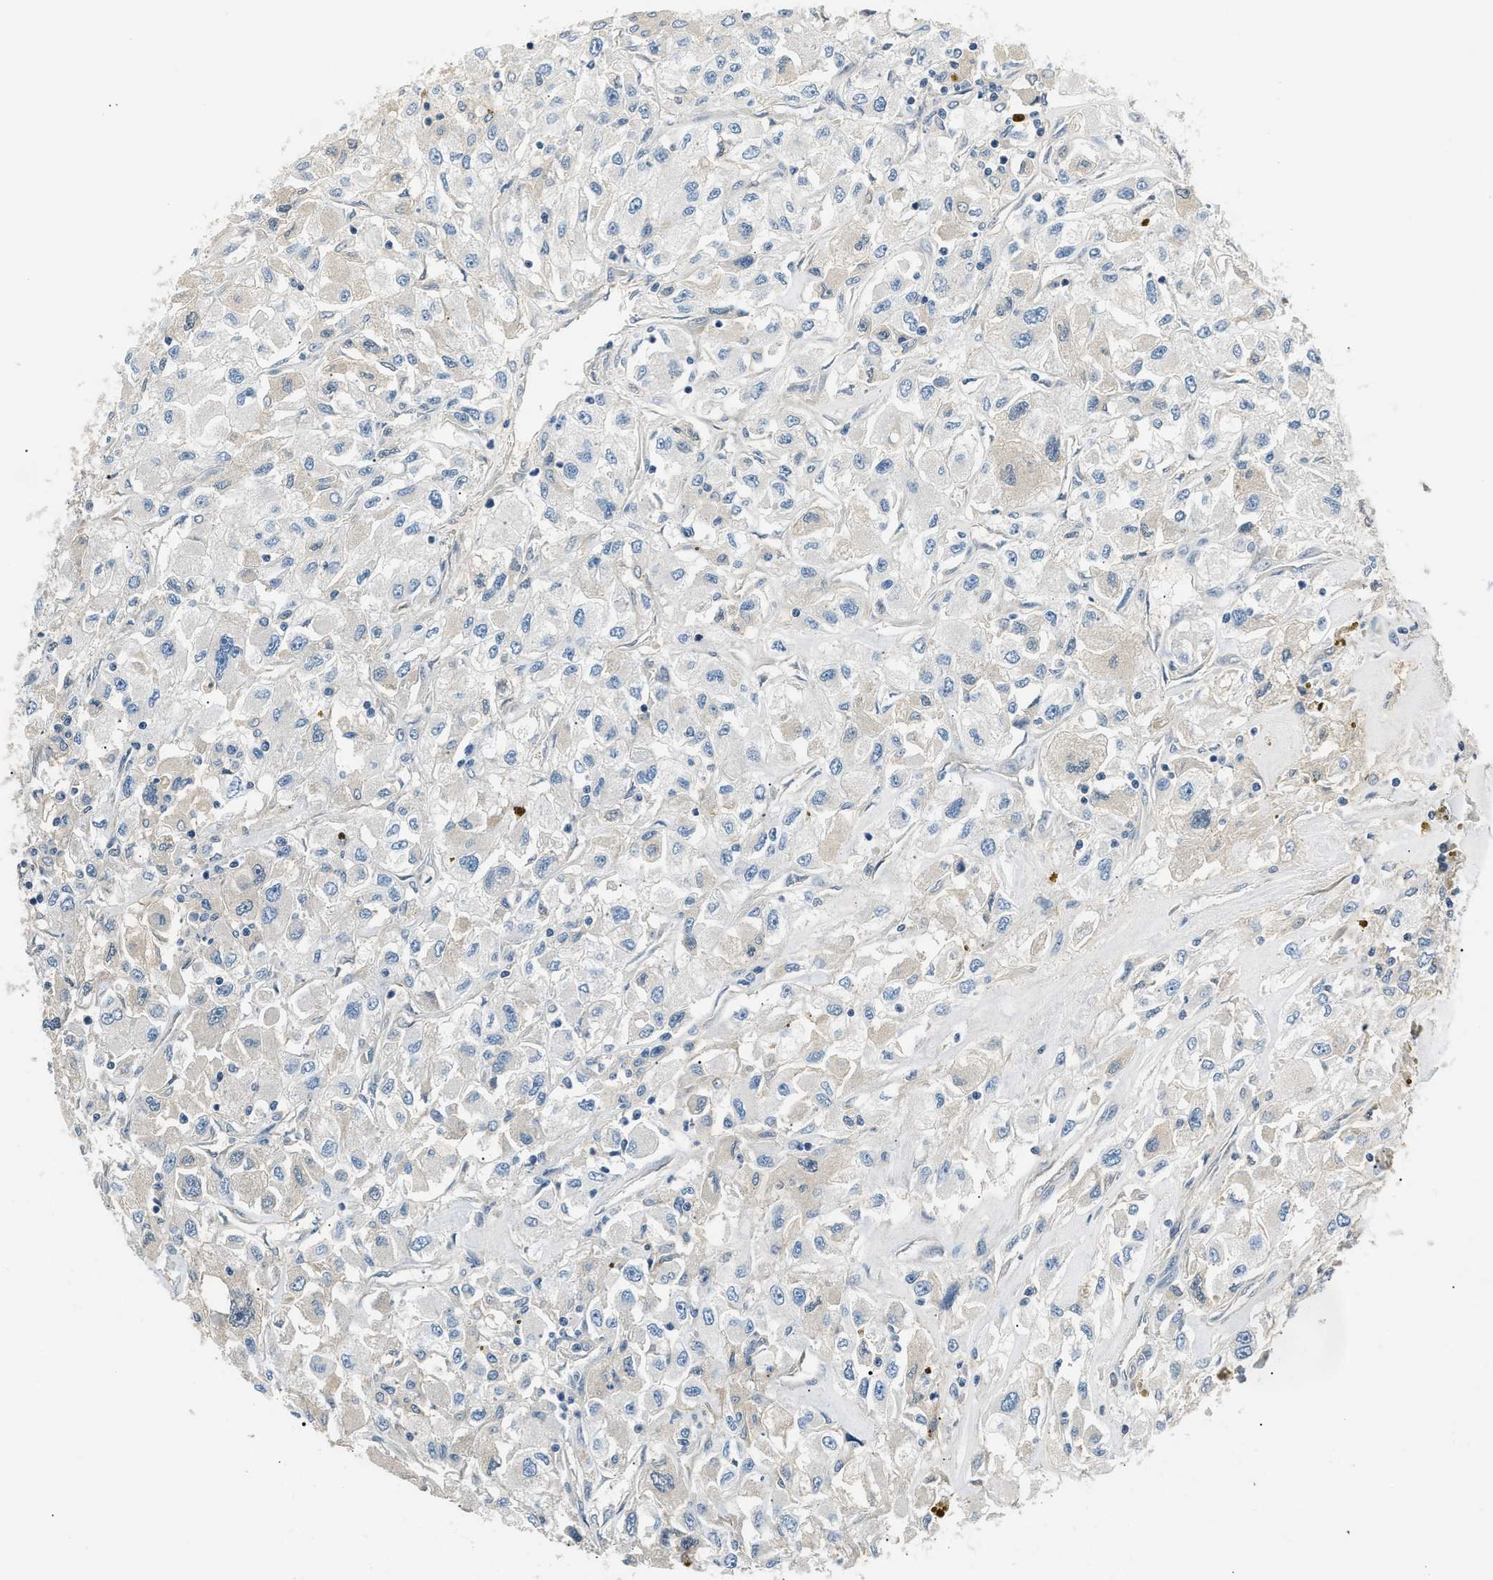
{"staining": {"intensity": "negative", "quantity": "none", "location": "none"}, "tissue": "renal cancer", "cell_type": "Tumor cells", "image_type": "cancer", "snomed": [{"axis": "morphology", "description": "Adenocarcinoma, NOS"}, {"axis": "topography", "description": "Kidney"}], "caption": "An immunohistochemistry image of adenocarcinoma (renal) is shown. There is no staining in tumor cells of adenocarcinoma (renal).", "gene": "INHA", "patient": {"sex": "female", "age": 52}}